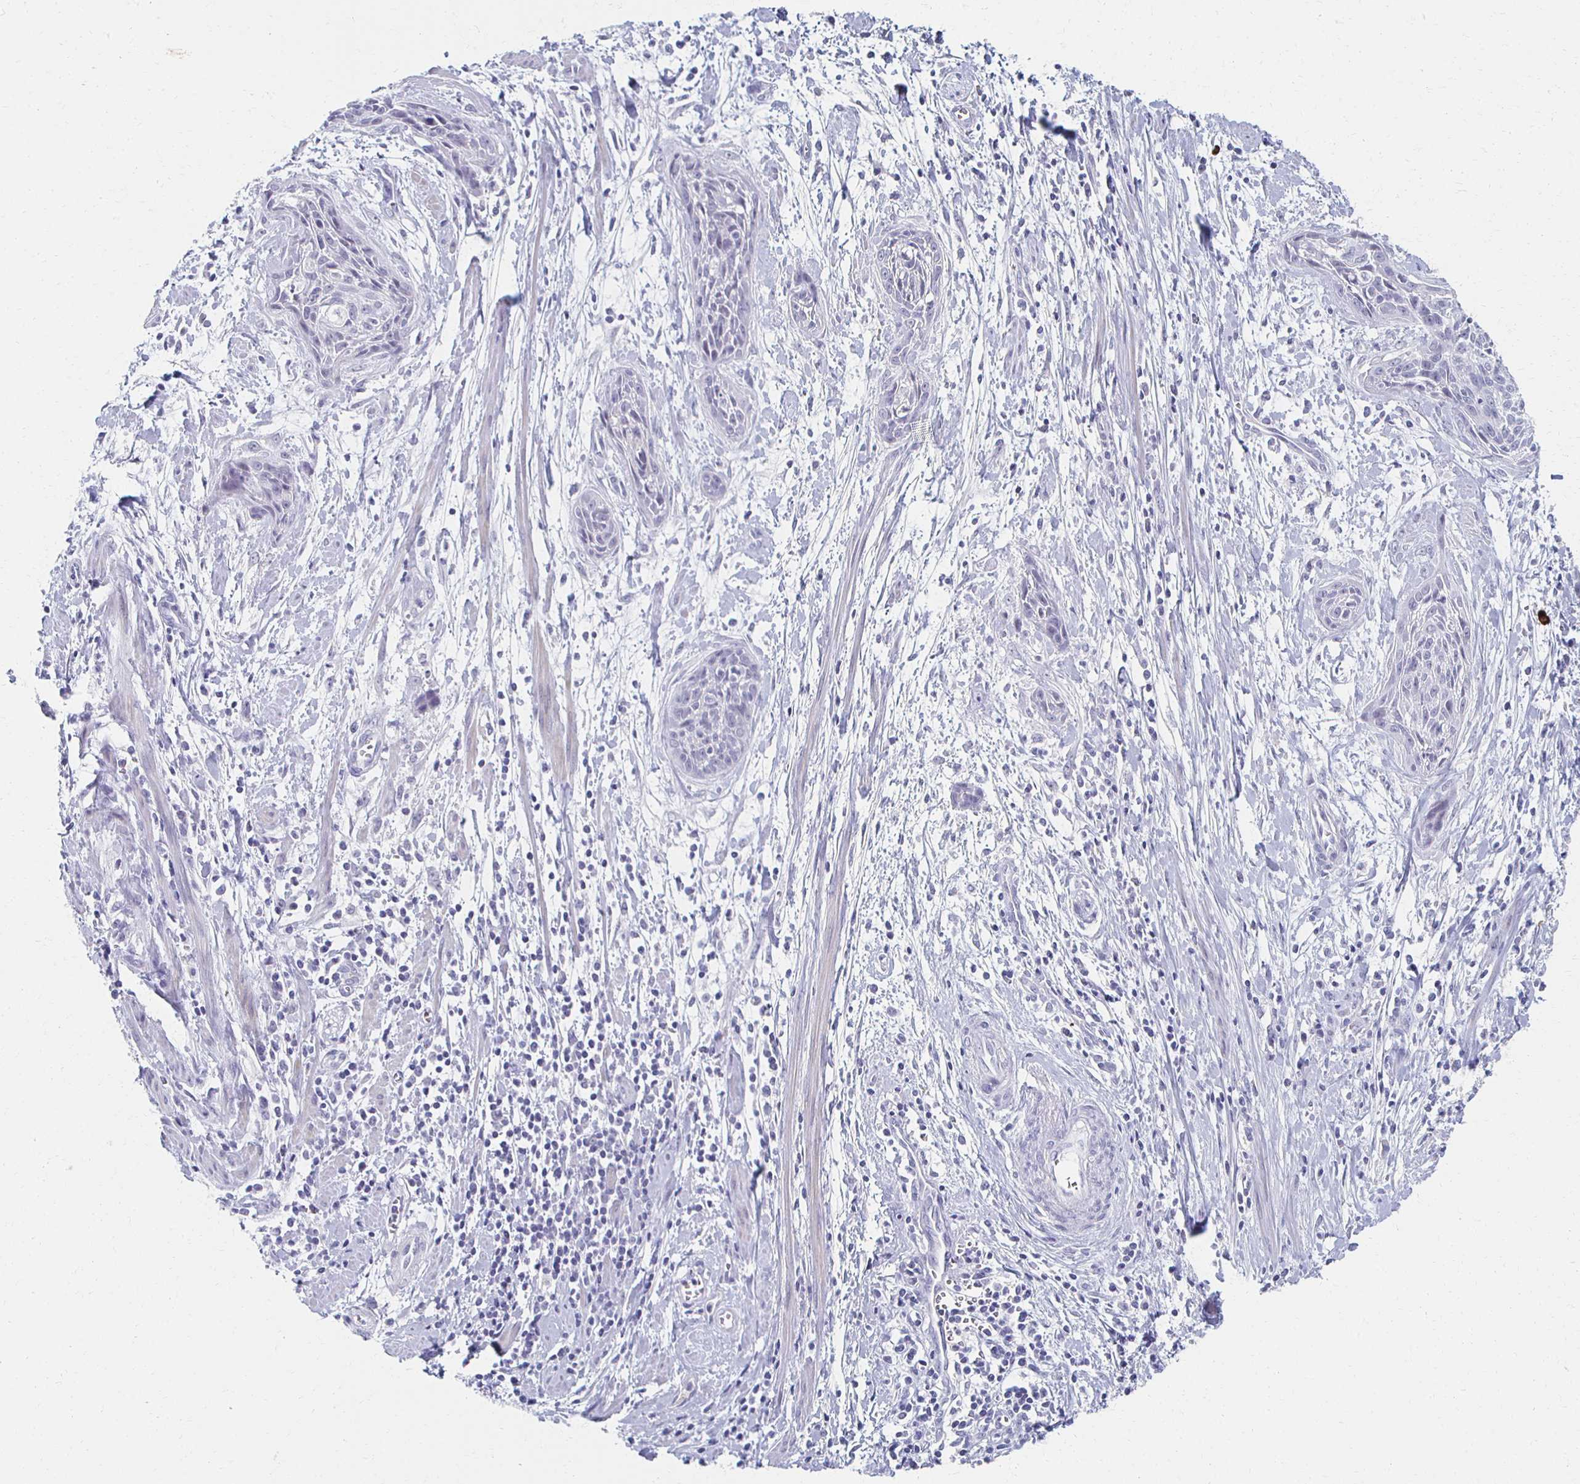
{"staining": {"intensity": "negative", "quantity": "none", "location": "none"}, "tissue": "cervical cancer", "cell_type": "Tumor cells", "image_type": "cancer", "snomed": [{"axis": "morphology", "description": "Squamous cell carcinoma, NOS"}, {"axis": "topography", "description": "Cervix"}], "caption": "Human squamous cell carcinoma (cervical) stained for a protein using immunohistochemistry (IHC) exhibits no expression in tumor cells.", "gene": "CXCR2", "patient": {"sex": "female", "age": 55}}